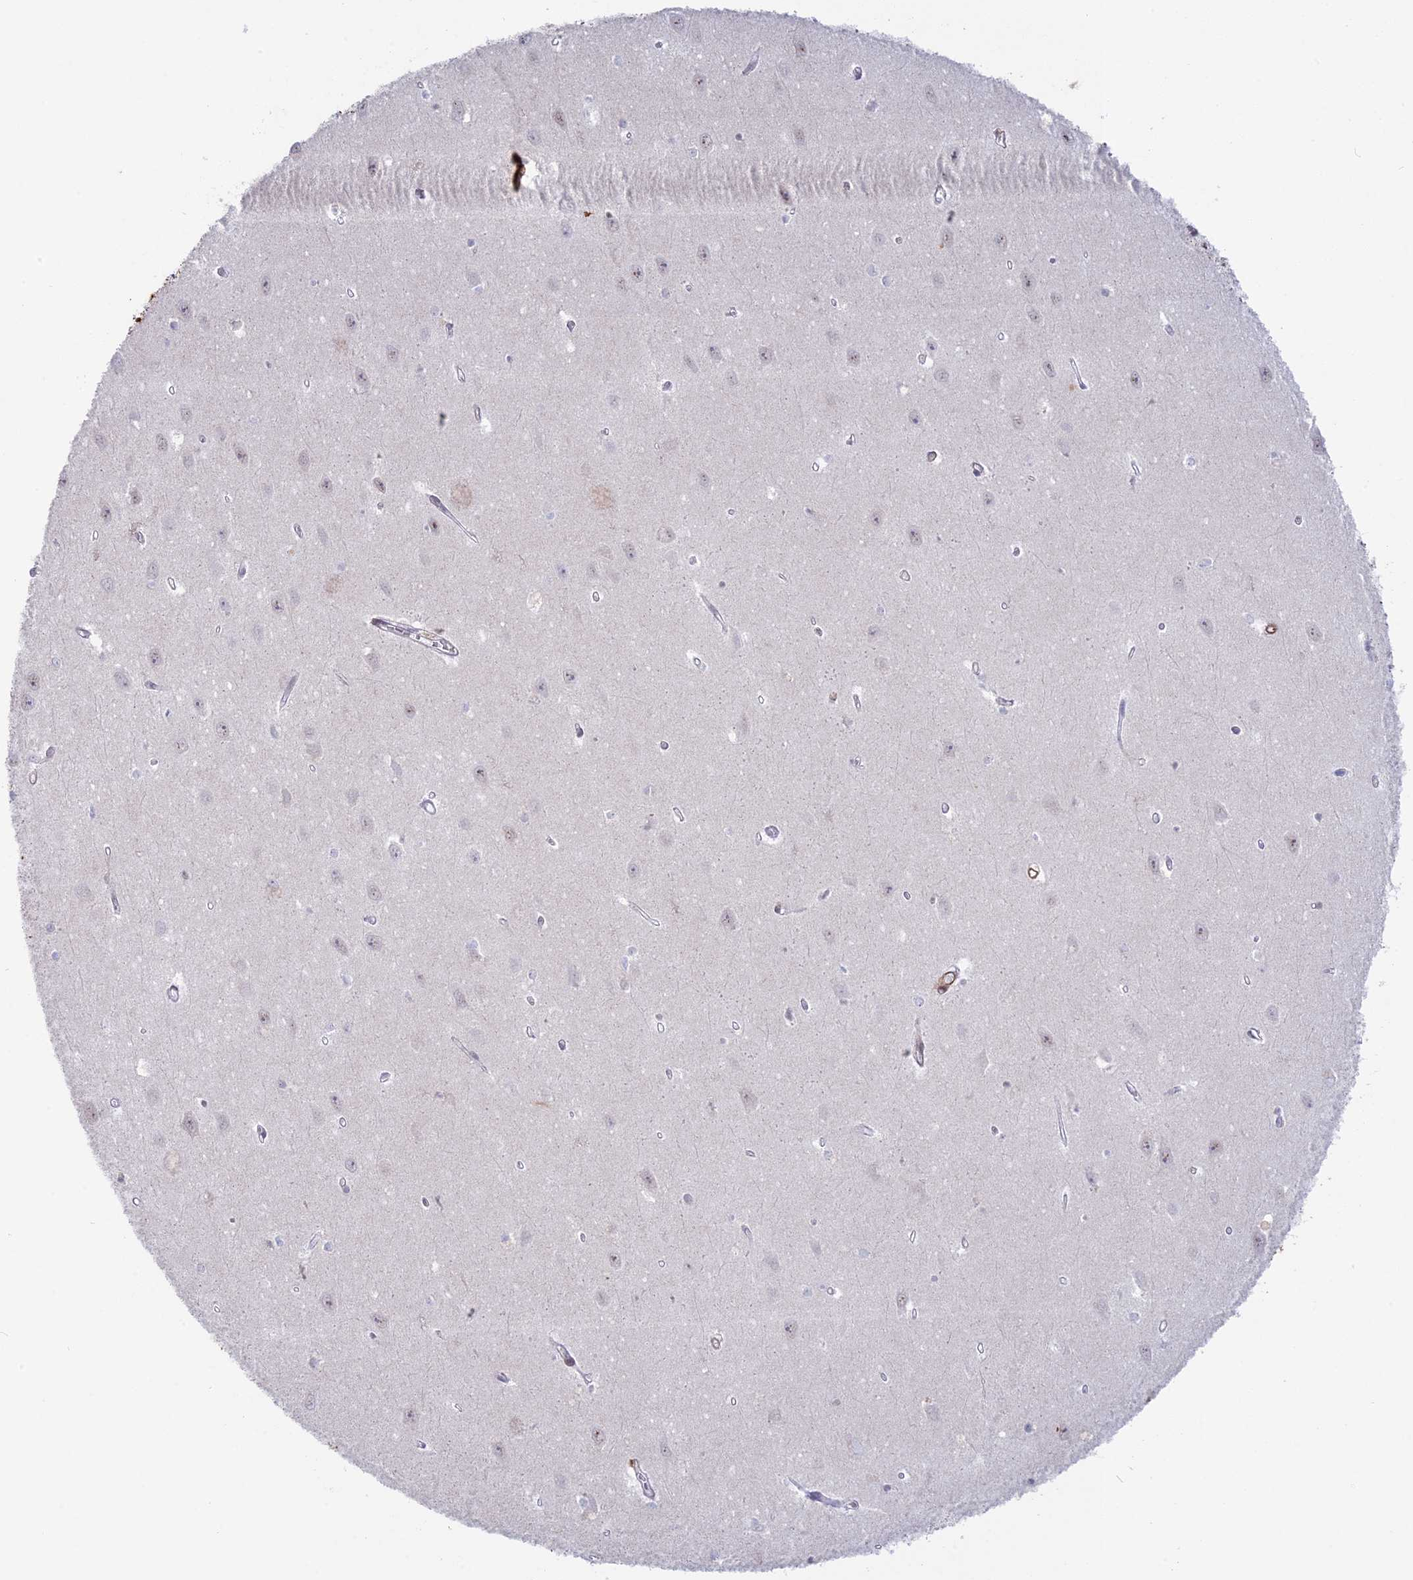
{"staining": {"intensity": "negative", "quantity": "none", "location": "none"}, "tissue": "hippocampus", "cell_type": "Glial cells", "image_type": "normal", "snomed": [{"axis": "morphology", "description": "Normal tissue, NOS"}, {"axis": "topography", "description": "Hippocampus"}], "caption": "Immunohistochemical staining of normal human hippocampus exhibits no significant staining in glial cells.", "gene": "CCDC154", "patient": {"sex": "female", "age": 64}}